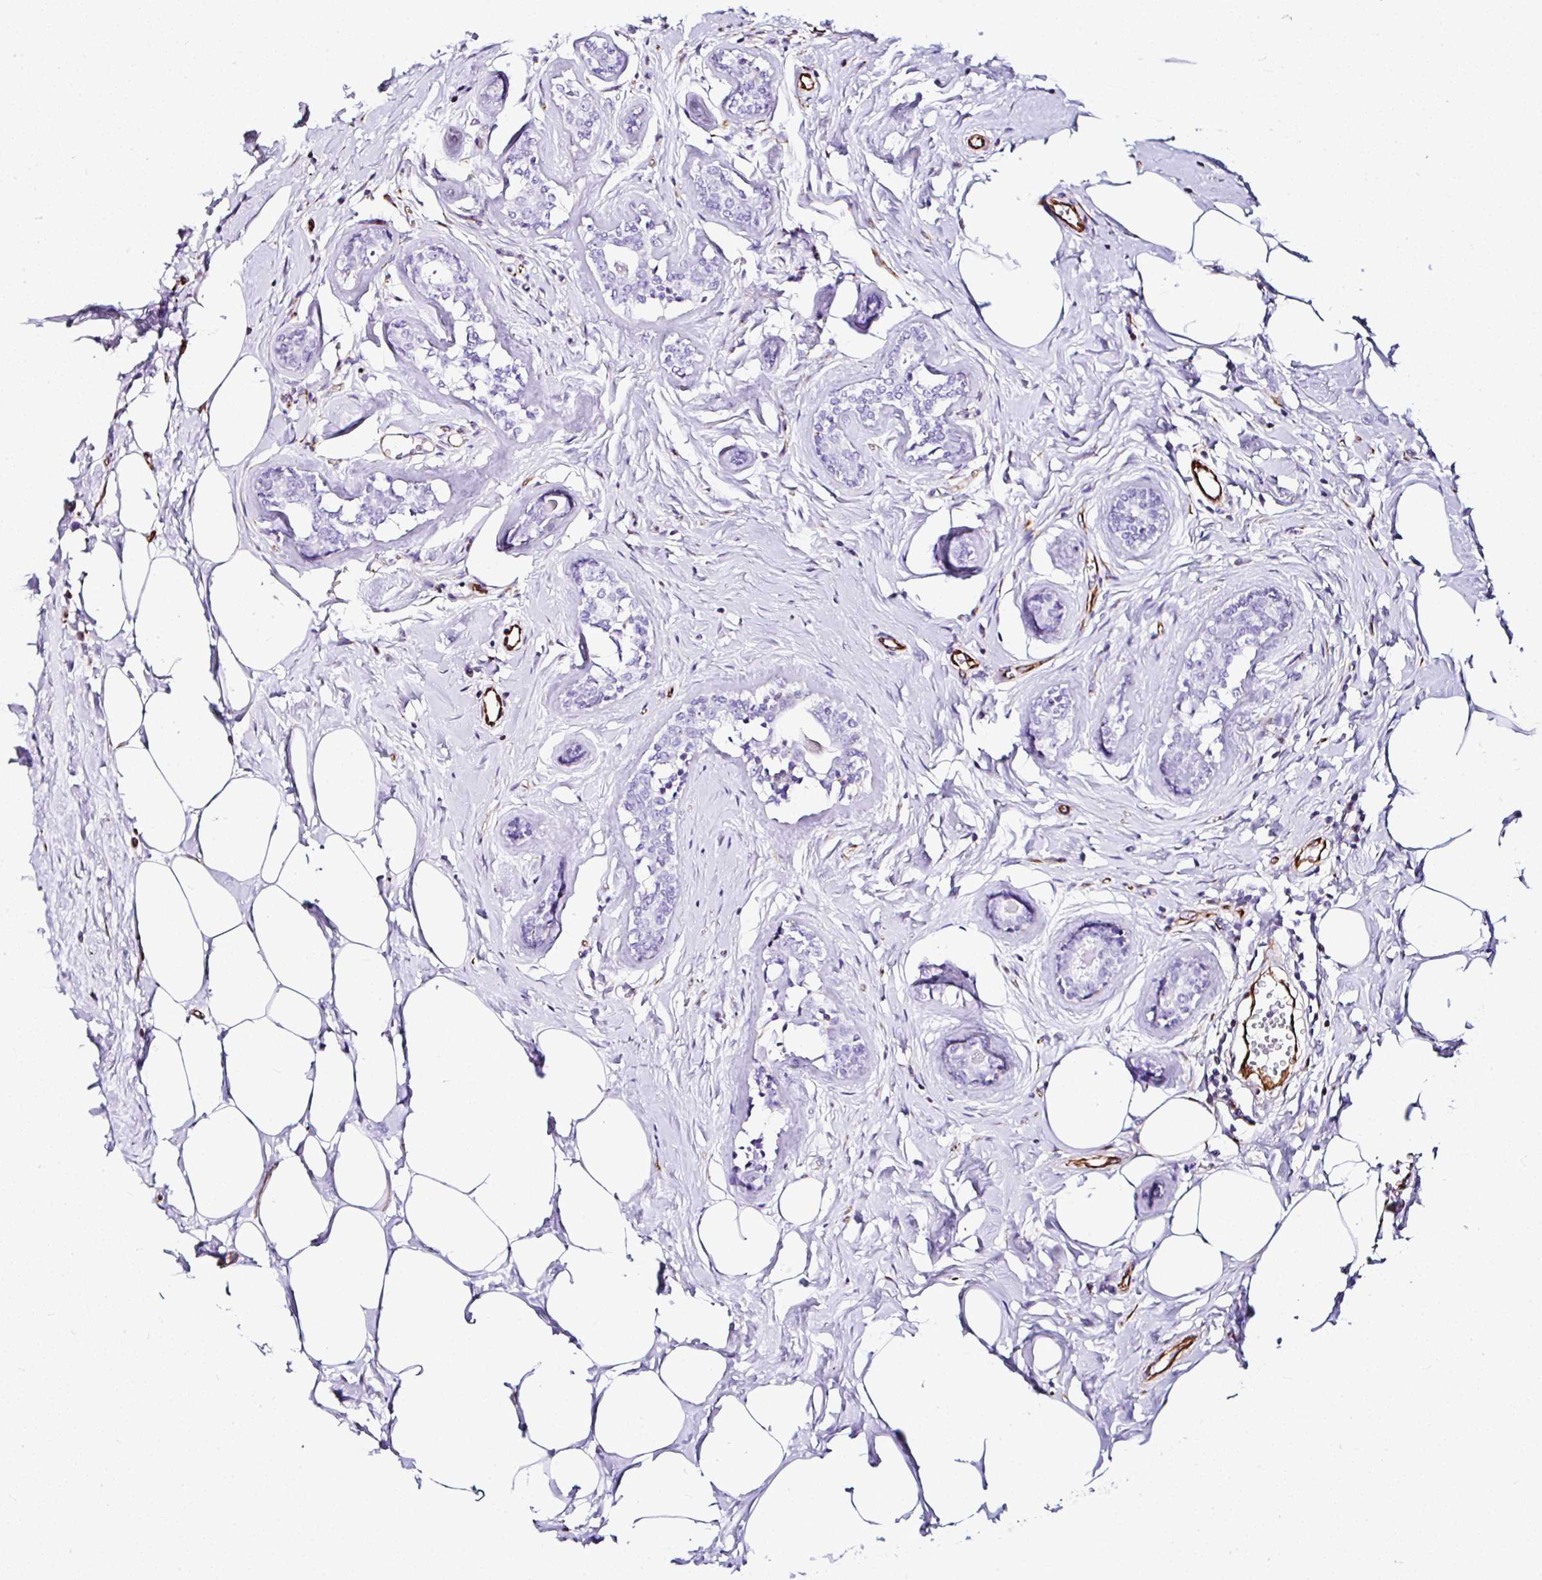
{"staining": {"intensity": "negative", "quantity": "none", "location": "none"}, "tissue": "breast cancer", "cell_type": "Tumor cells", "image_type": "cancer", "snomed": [{"axis": "morphology", "description": "Duct carcinoma"}, {"axis": "topography", "description": "Breast"}], "caption": "Histopathology image shows no protein staining in tumor cells of breast cancer tissue.", "gene": "DEPDC5", "patient": {"sex": "female", "age": 80}}